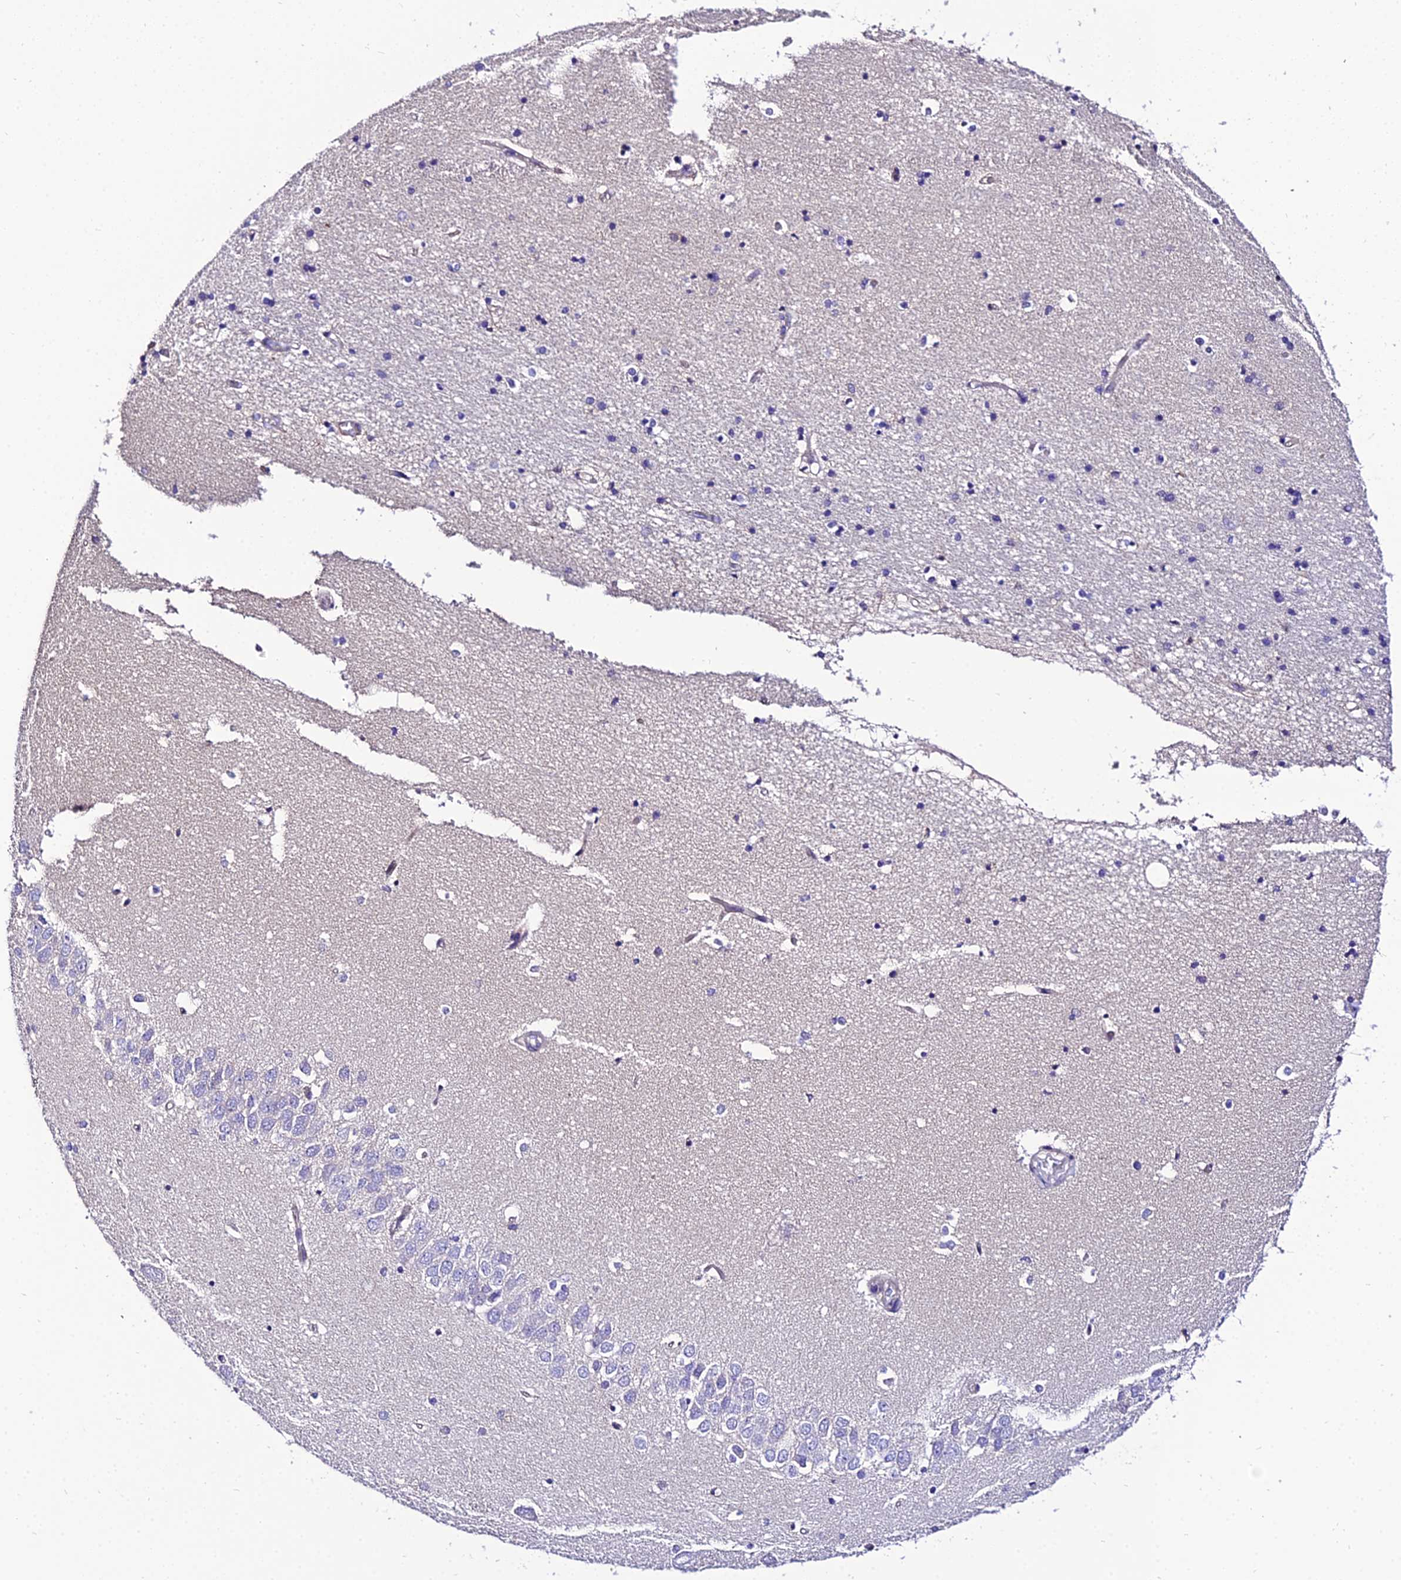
{"staining": {"intensity": "negative", "quantity": "none", "location": "none"}, "tissue": "hippocampus", "cell_type": "Glial cells", "image_type": "normal", "snomed": [{"axis": "morphology", "description": "Normal tissue, NOS"}, {"axis": "topography", "description": "Hippocampus"}], "caption": "Hippocampus stained for a protein using immunohistochemistry (IHC) shows no expression glial cells.", "gene": "SHQ1", "patient": {"sex": "male", "age": 45}}